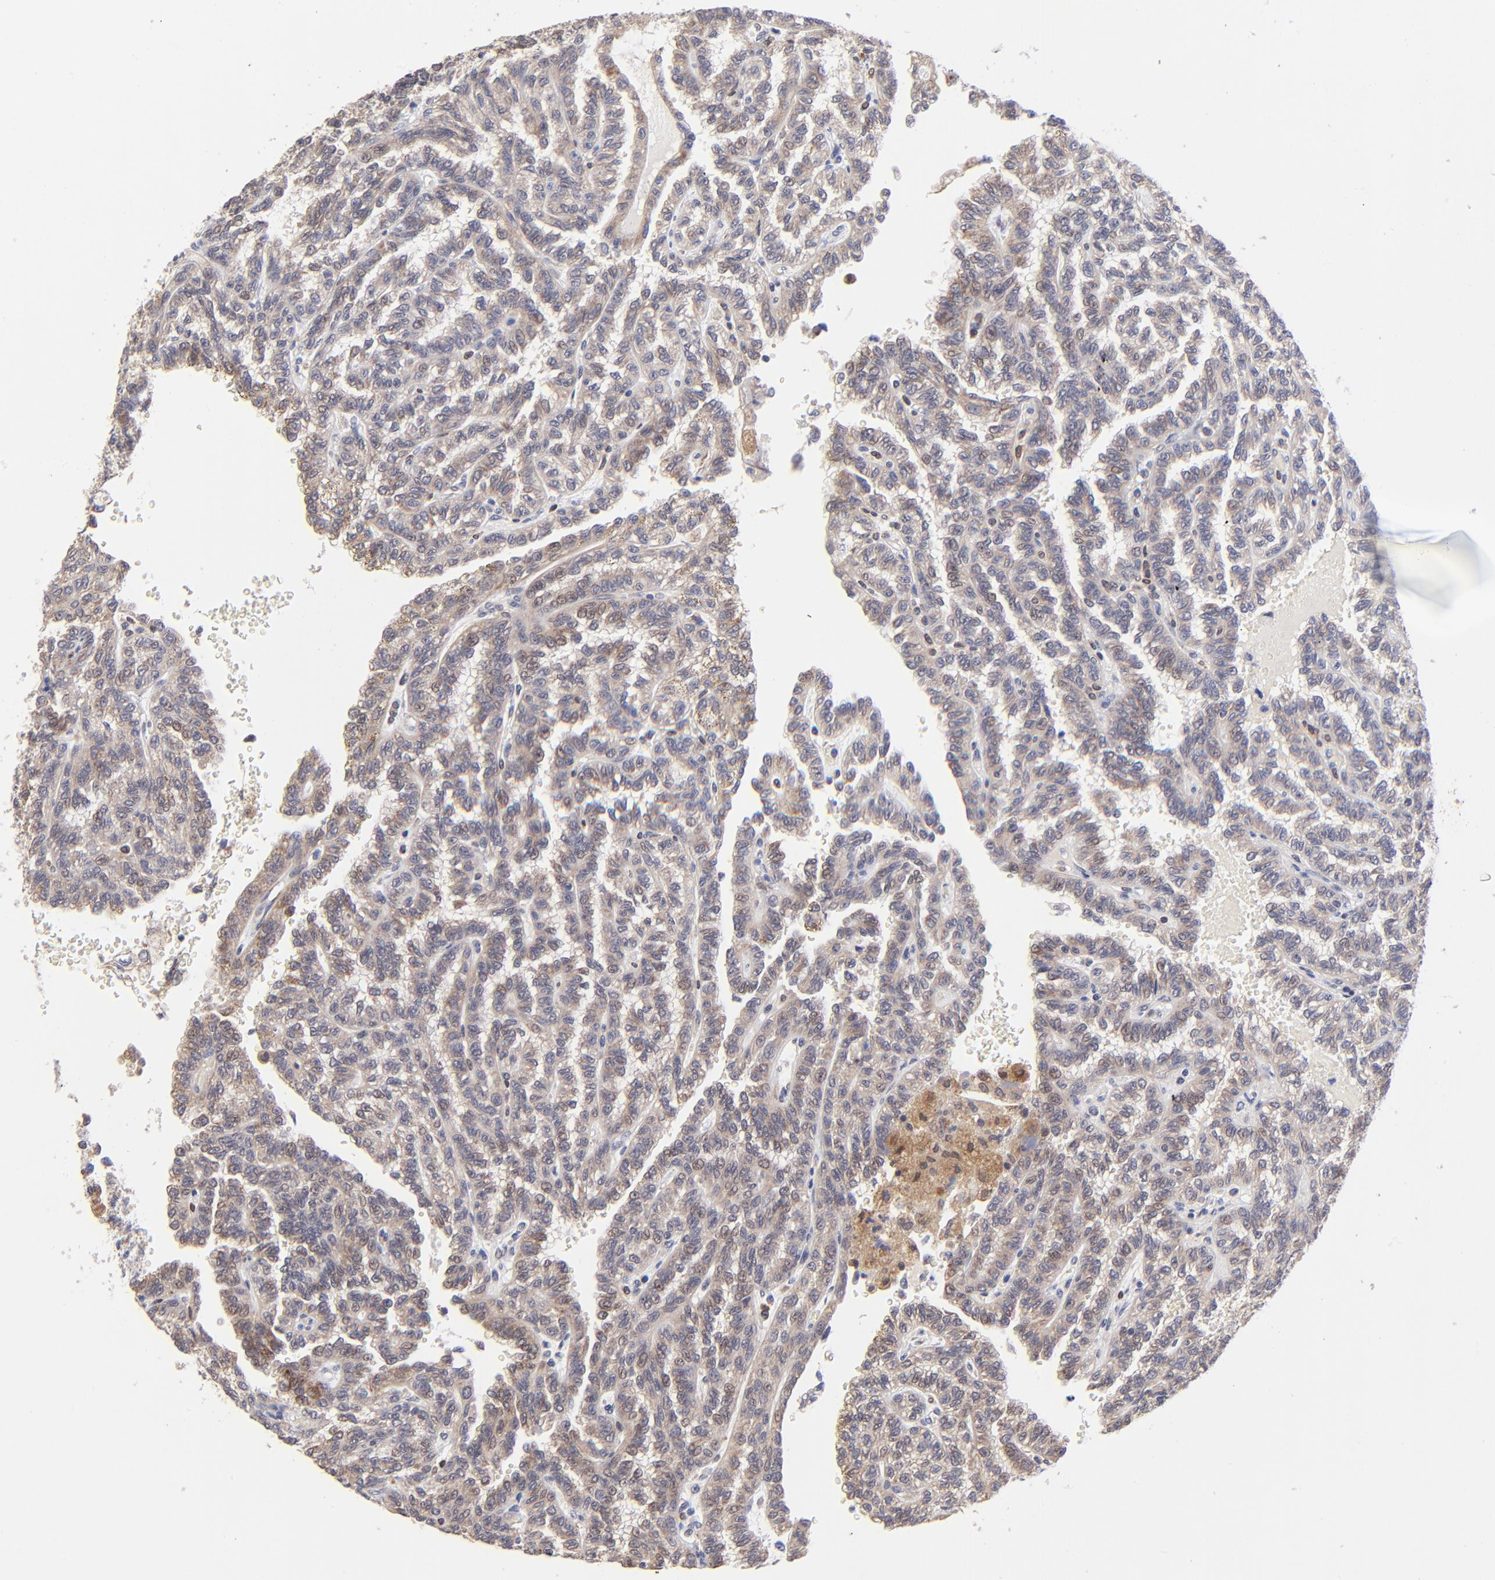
{"staining": {"intensity": "weak", "quantity": ">75%", "location": "cytoplasmic/membranous,nuclear"}, "tissue": "renal cancer", "cell_type": "Tumor cells", "image_type": "cancer", "snomed": [{"axis": "morphology", "description": "Inflammation, NOS"}, {"axis": "morphology", "description": "Adenocarcinoma, NOS"}, {"axis": "topography", "description": "Kidney"}], "caption": "A high-resolution photomicrograph shows immunohistochemistry staining of renal adenocarcinoma, which reveals weak cytoplasmic/membranous and nuclear staining in about >75% of tumor cells. Using DAB (brown) and hematoxylin (blue) stains, captured at high magnification using brightfield microscopy.", "gene": "FBXL12", "patient": {"sex": "male", "age": 68}}